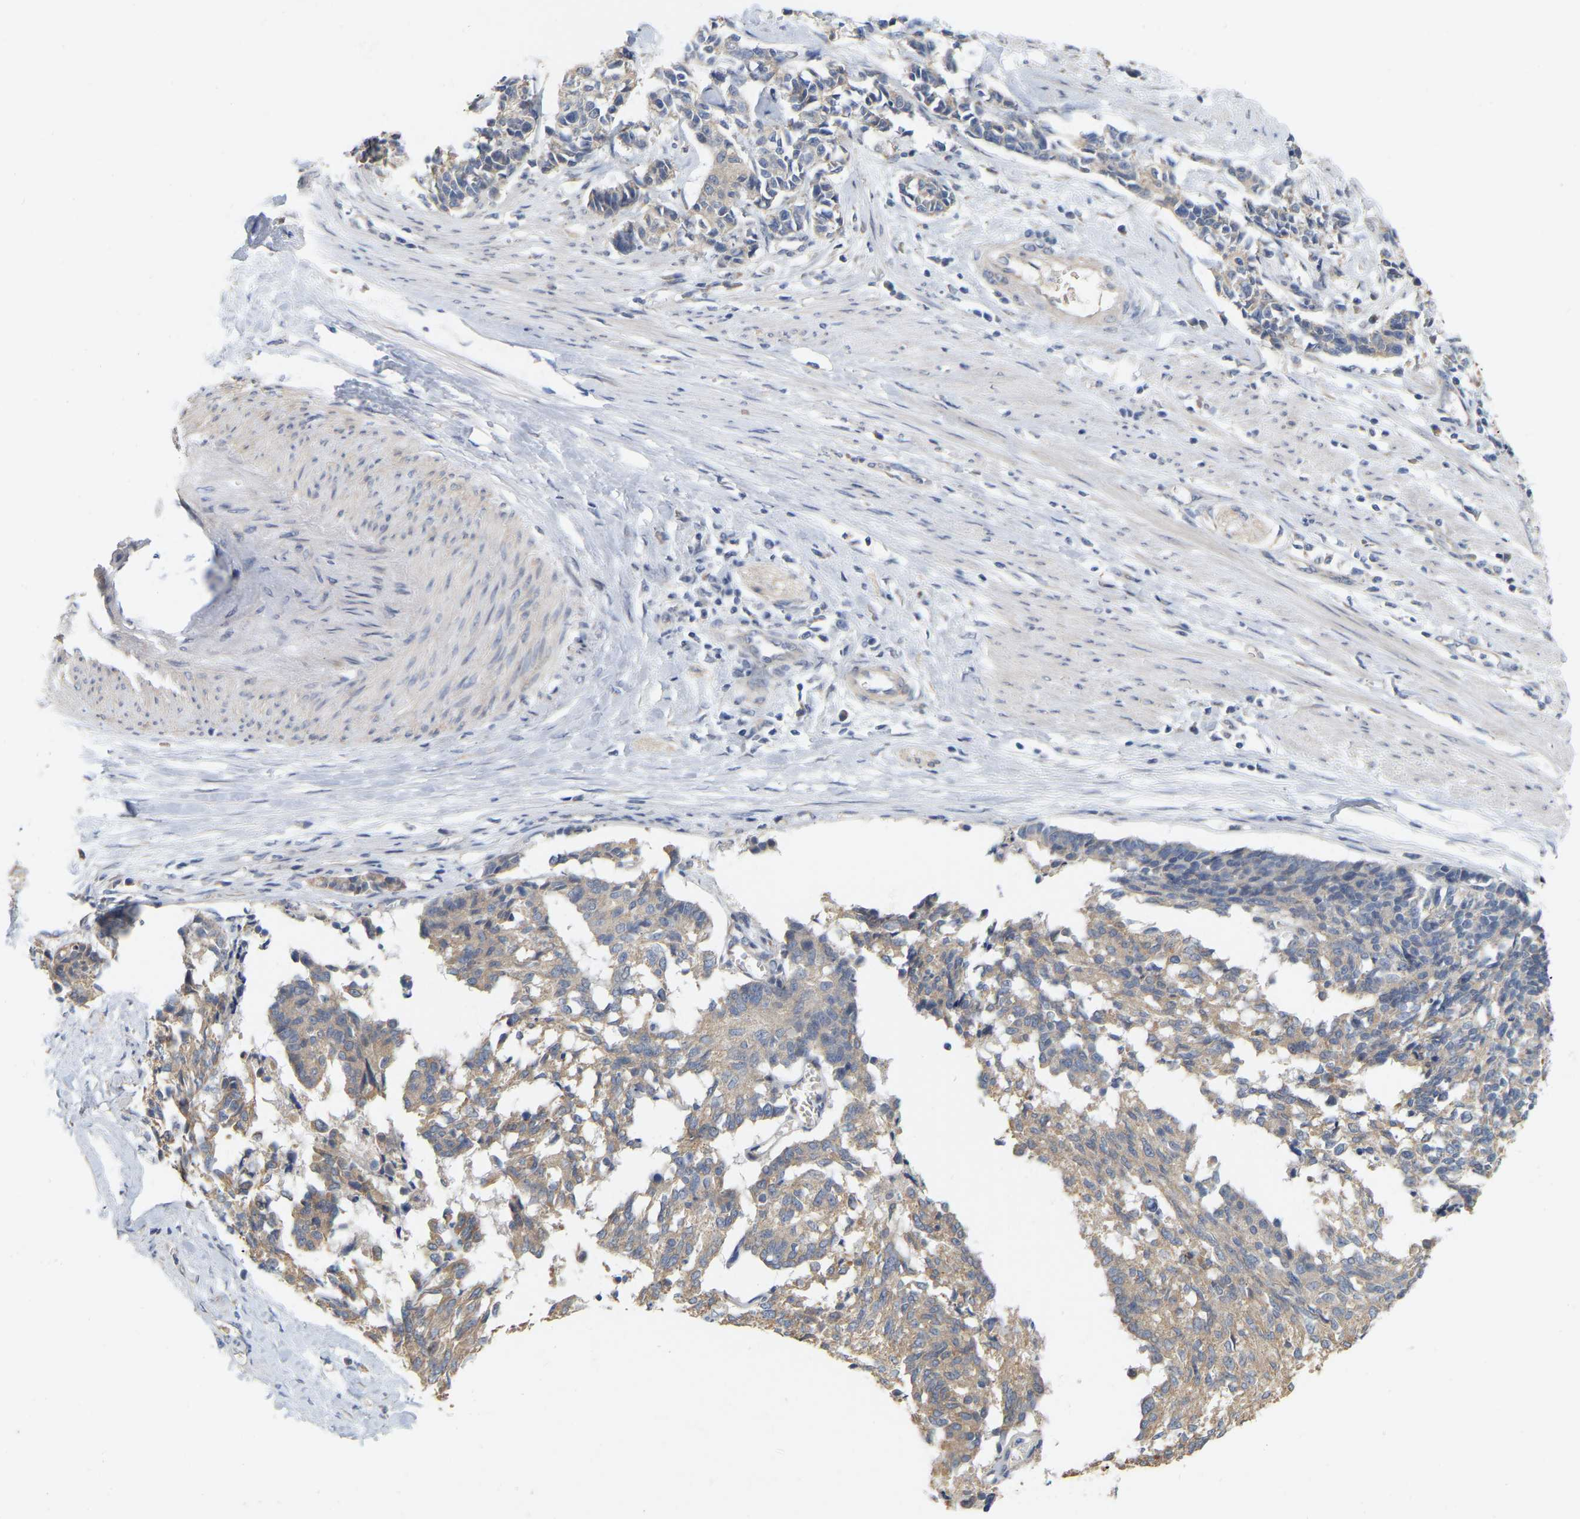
{"staining": {"intensity": "weak", "quantity": ">75%", "location": "cytoplasmic/membranous"}, "tissue": "cervical cancer", "cell_type": "Tumor cells", "image_type": "cancer", "snomed": [{"axis": "morphology", "description": "Squamous cell carcinoma, NOS"}, {"axis": "topography", "description": "Cervix"}], "caption": "The image exhibits immunohistochemical staining of cervical squamous cell carcinoma. There is weak cytoplasmic/membranous staining is seen in approximately >75% of tumor cells.", "gene": "SSH1", "patient": {"sex": "female", "age": 35}}